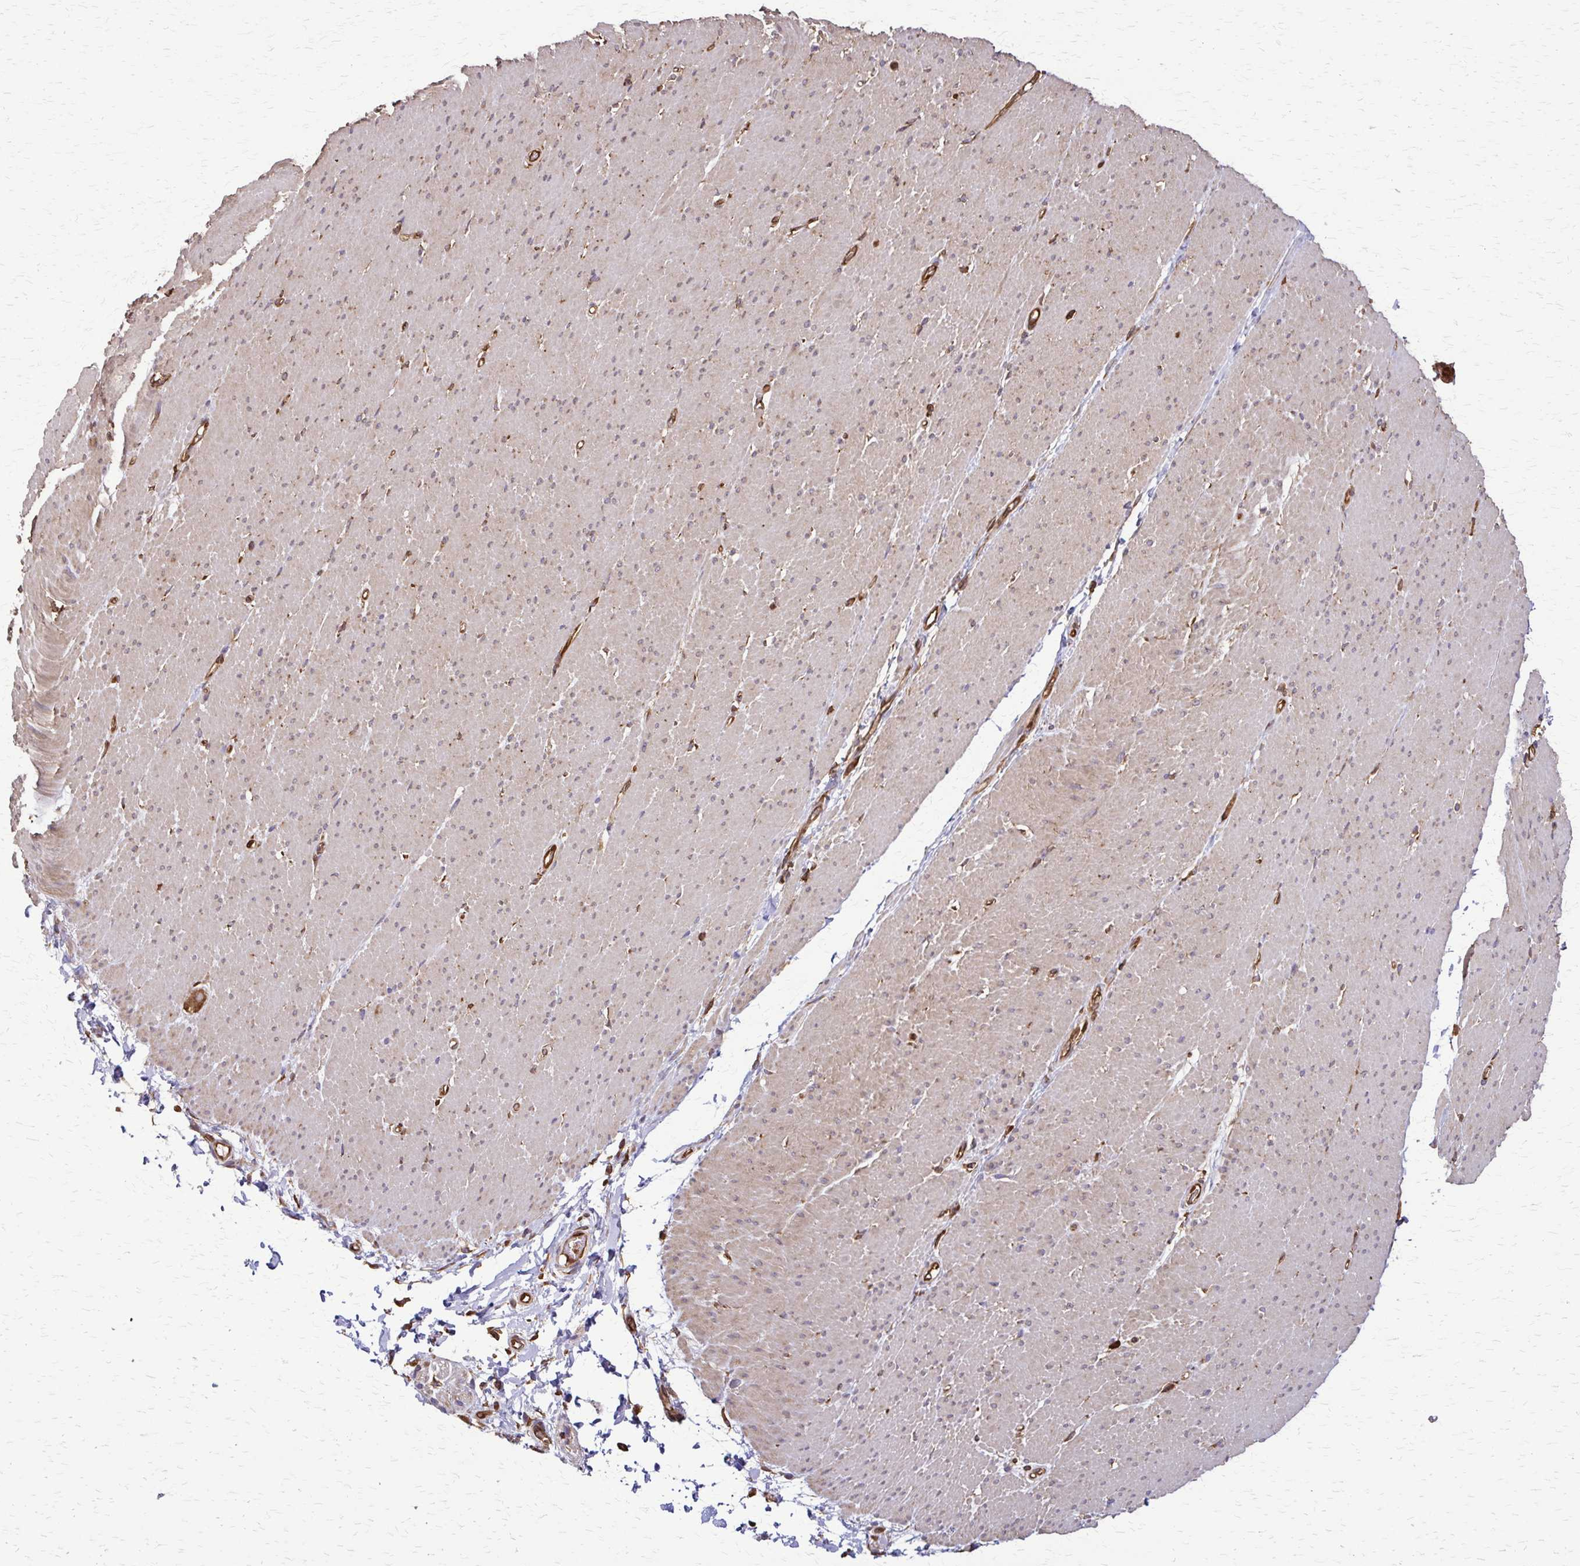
{"staining": {"intensity": "weak", "quantity": ">75%", "location": "cytoplasmic/membranous"}, "tissue": "smooth muscle", "cell_type": "Smooth muscle cells", "image_type": "normal", "snomed": [{"axis": "morphology", "description": "Normal tissue, NOS"}, {"axis": "topography", "description": "Smooth muscle"}, {"axis": "topography", "description": "Rectum"}], "caption": "Weak cytoplasmic/membranous positivity is identified in approximately >75% of smooth muscle cells in benign smooth muscle.", "gene": "EEF2", "patient": {"sex": "male", "age": 53}}